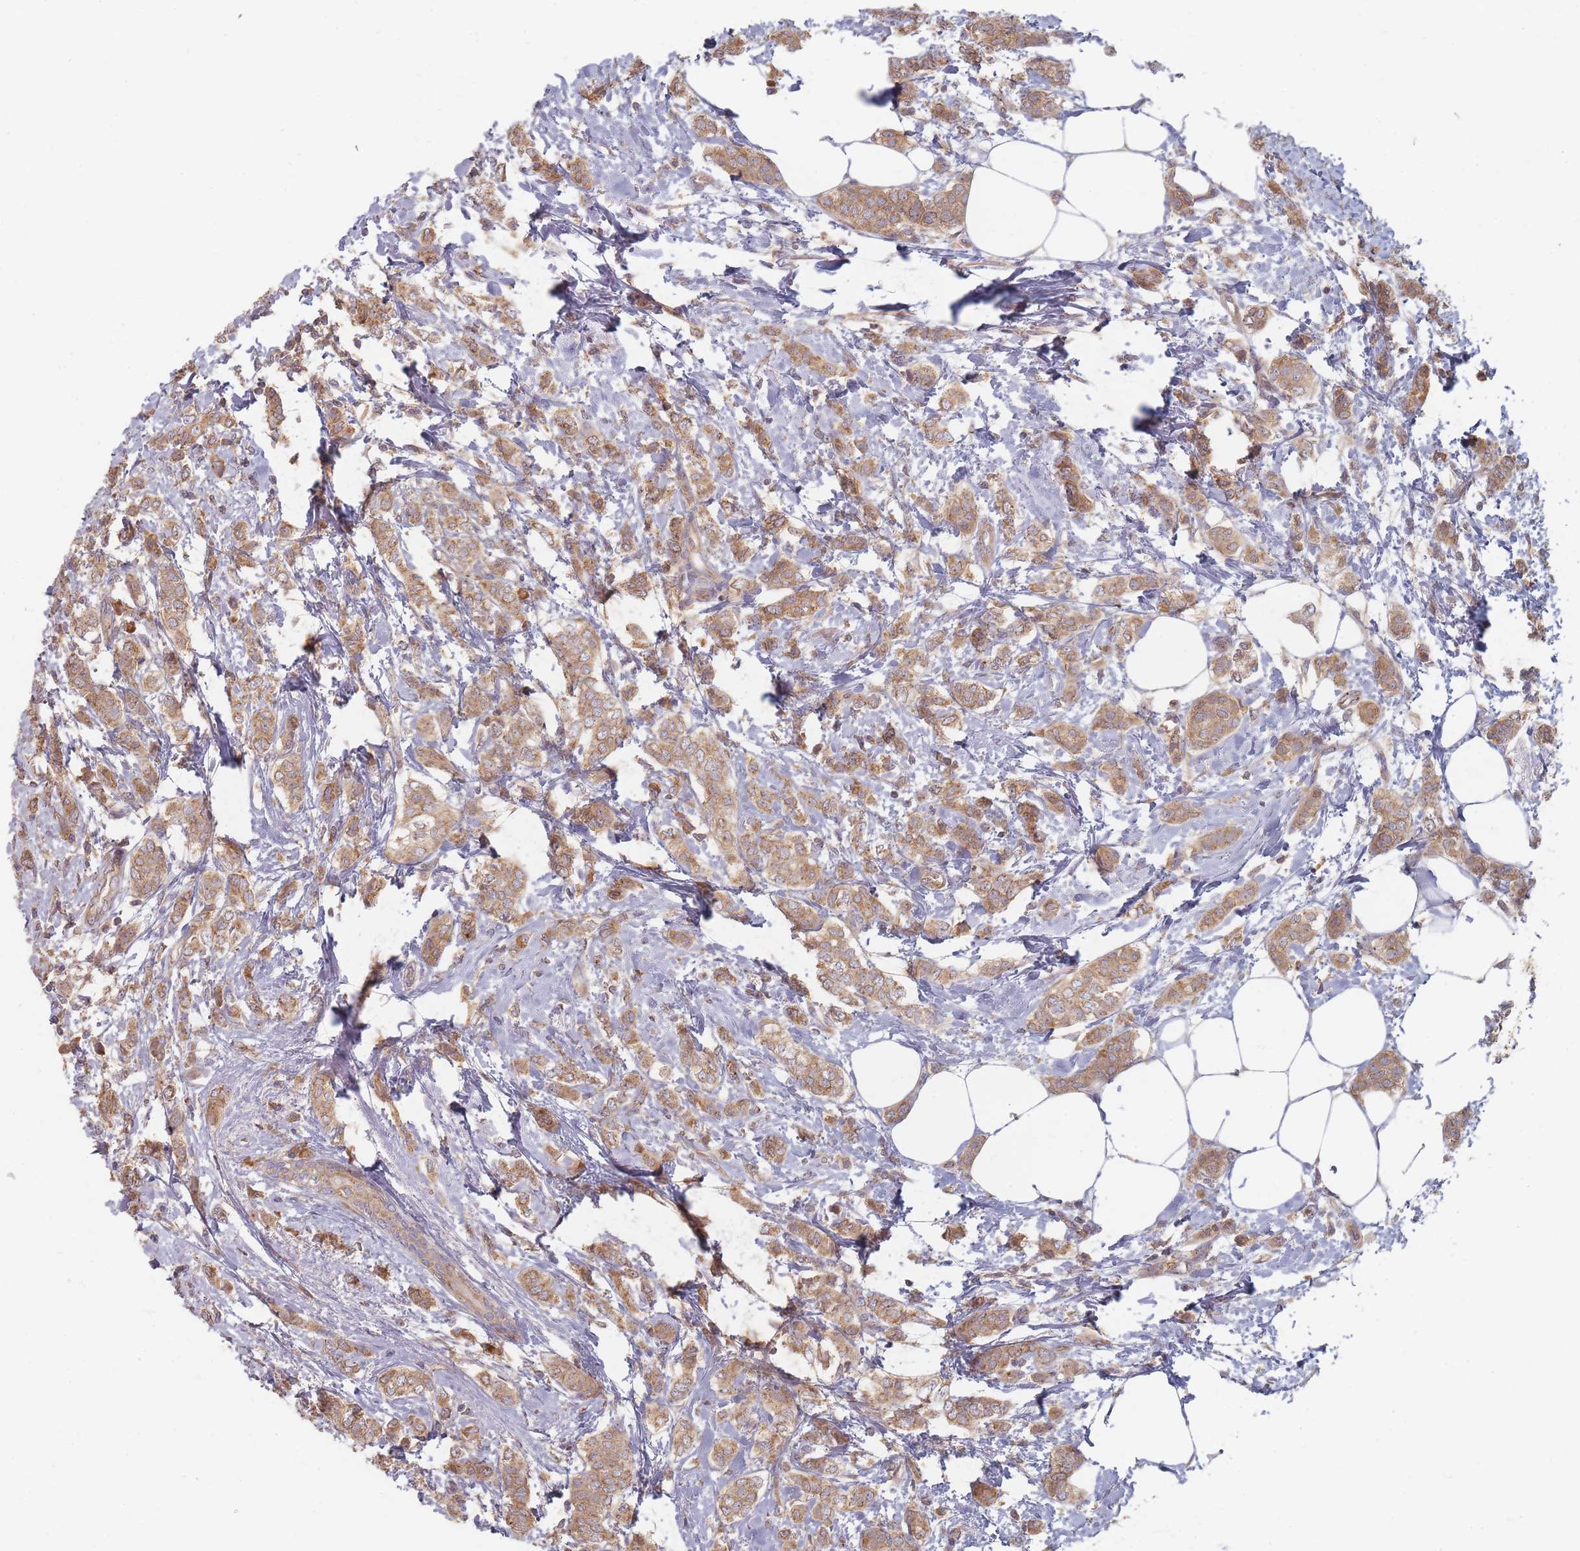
{"staining": {"intensity": "moderate", "quantity": ">75%", "location": "cytoplasmic/membranous"}, "tissue": "breast cancer", "cell_type": "Tumor cells", "image_type": "cancer", "snomed": [{"axis": "morphology", "description": "Duct carcinoma"}, {"axis": "topography", "description": "Breast"}], "caption": "Approximately >75% of tumor cells in breast cancer (intraductal carcinoma) reveal moderate cytoplasmic/membranous protein expression as visualized by brown immunohistochemical staining.", "gene": "SLC35F3", "patient": {"sex": "female", "age": 72}}